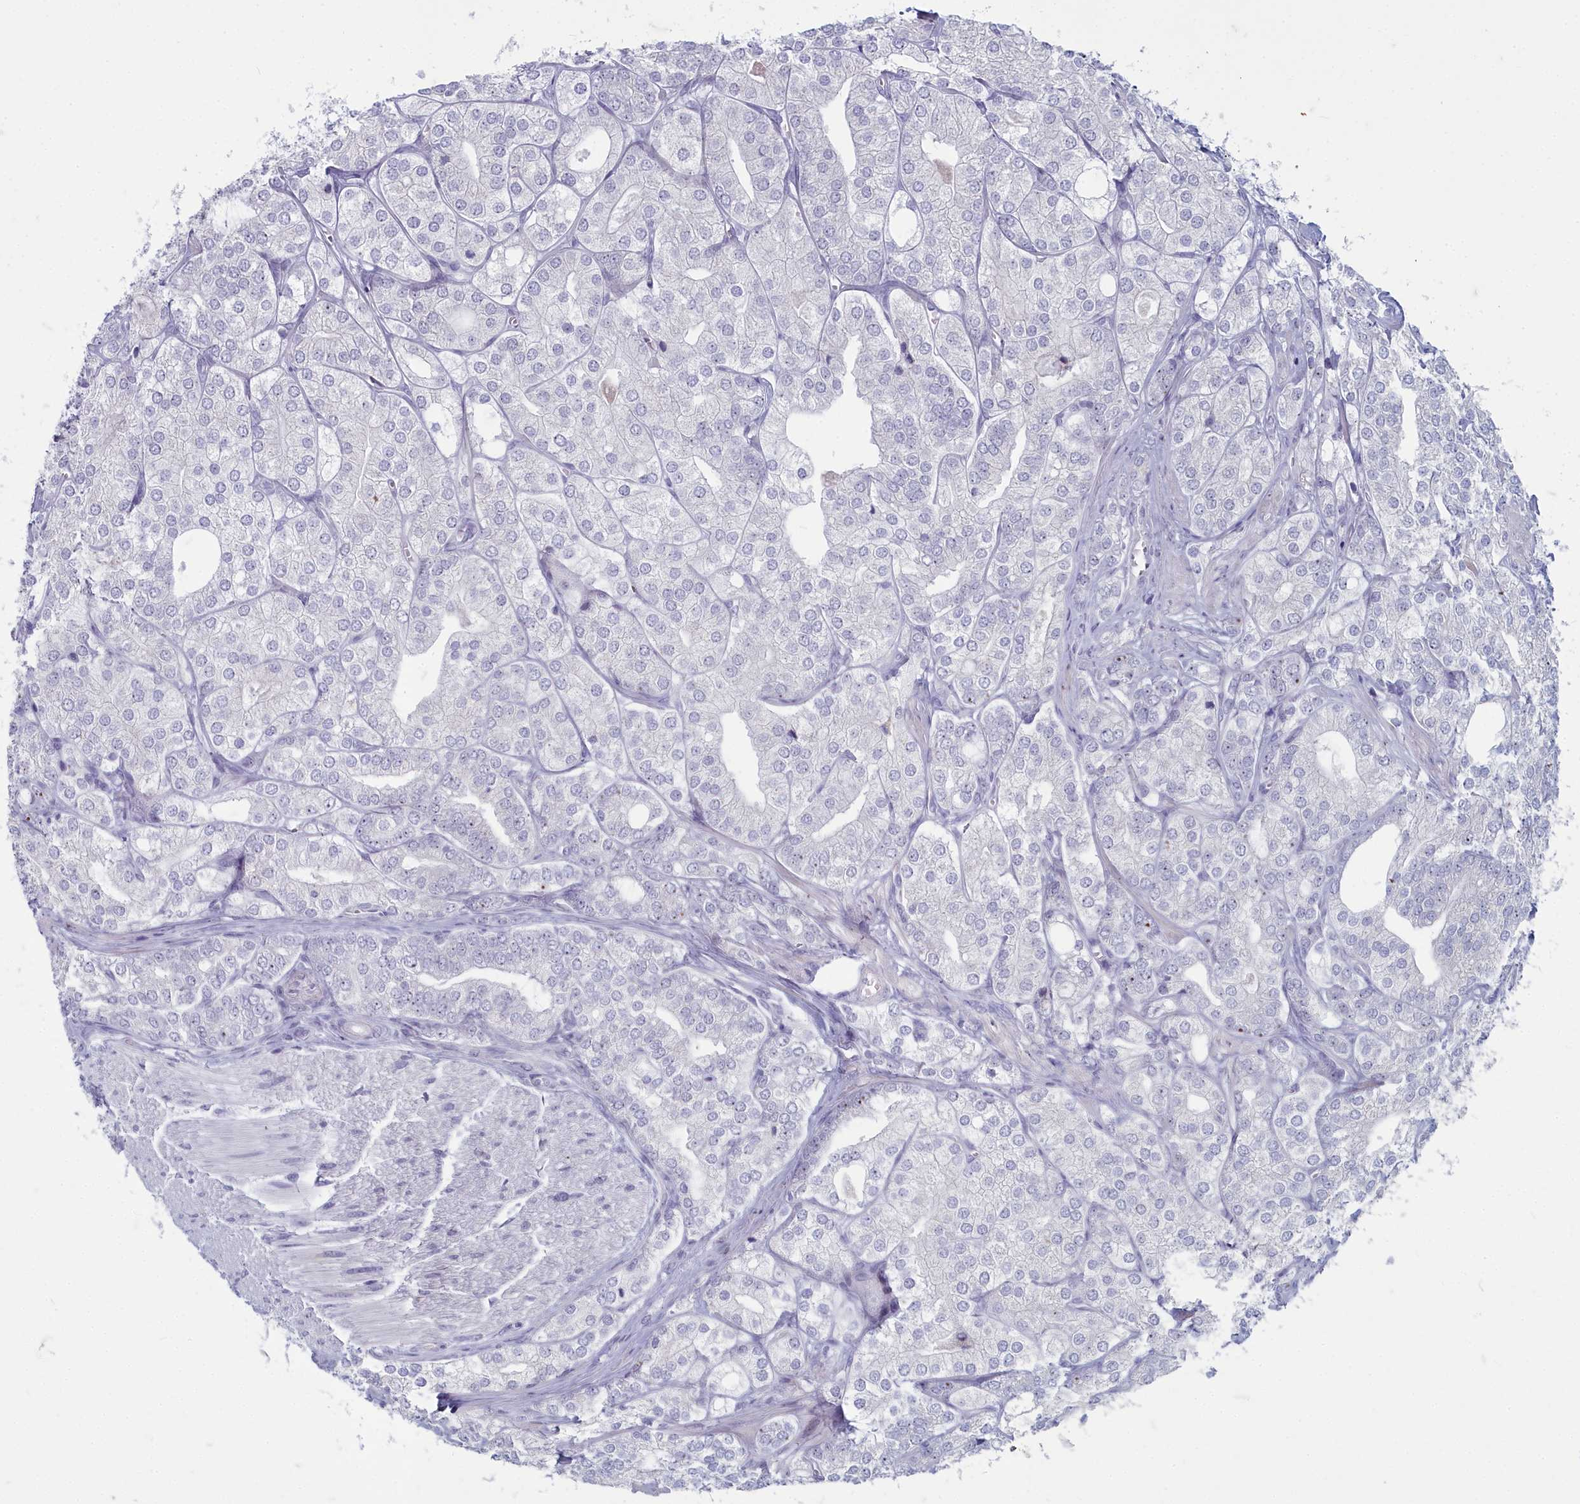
{"staining": {"intensity": "negative", "quantity": "none", "location": "none"}, "tissue": "prostate cancer", "cell_type": "Tumor cells", "image_type": "cancer", "snomed": [{"axis": "morphology", "description": "Adenocarcinoma, High grade"}, {"axis": "topography", "description": "Prostate"}], "caption": "Micrograph shows no significant protein expression in tumor cells of high-grade adenocarcinoma (prostate).", "gene": "INSYN2A", "patient": {"sex": "male", "age": 50}}